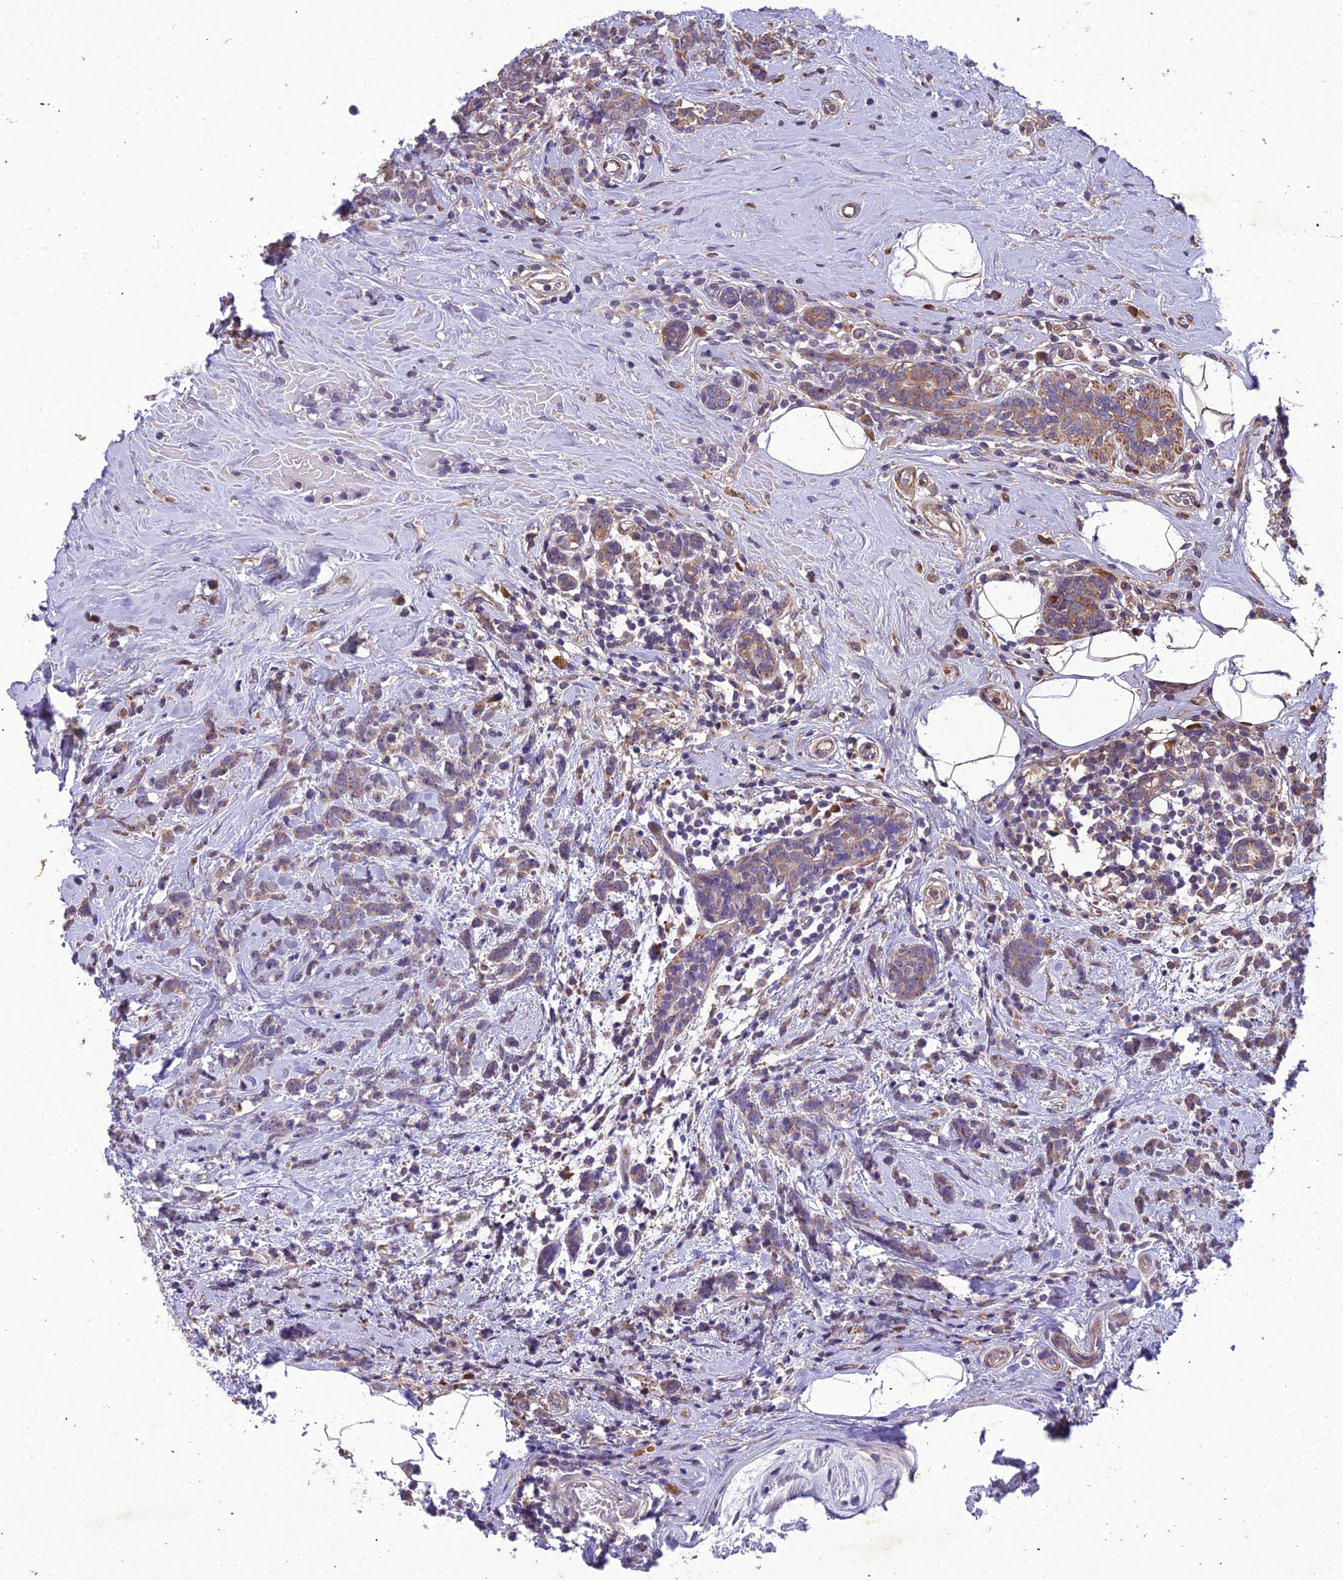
{"staining": {"intensity": "weak", "quantity": "25%-75%", "location": "cytoplasmic/membranous"}, "tissue": "breast cancer", "cell_type": "Tumor cells", "image_type": "cancer", "snomed": [{"axis": "morphology", "description": "Lobular carcinoma"}, {"axis": "topography", "description": "Breast"}], "caption": "Immunohistochemical staining of human breast cancer (lobular carcinoma) shows low levels of weak cytoplasmic/membranous protein expression in about 25%-75% of tumor cells.", "gene": "CENPL", "patient": {"sex": "female", "age": 58}}